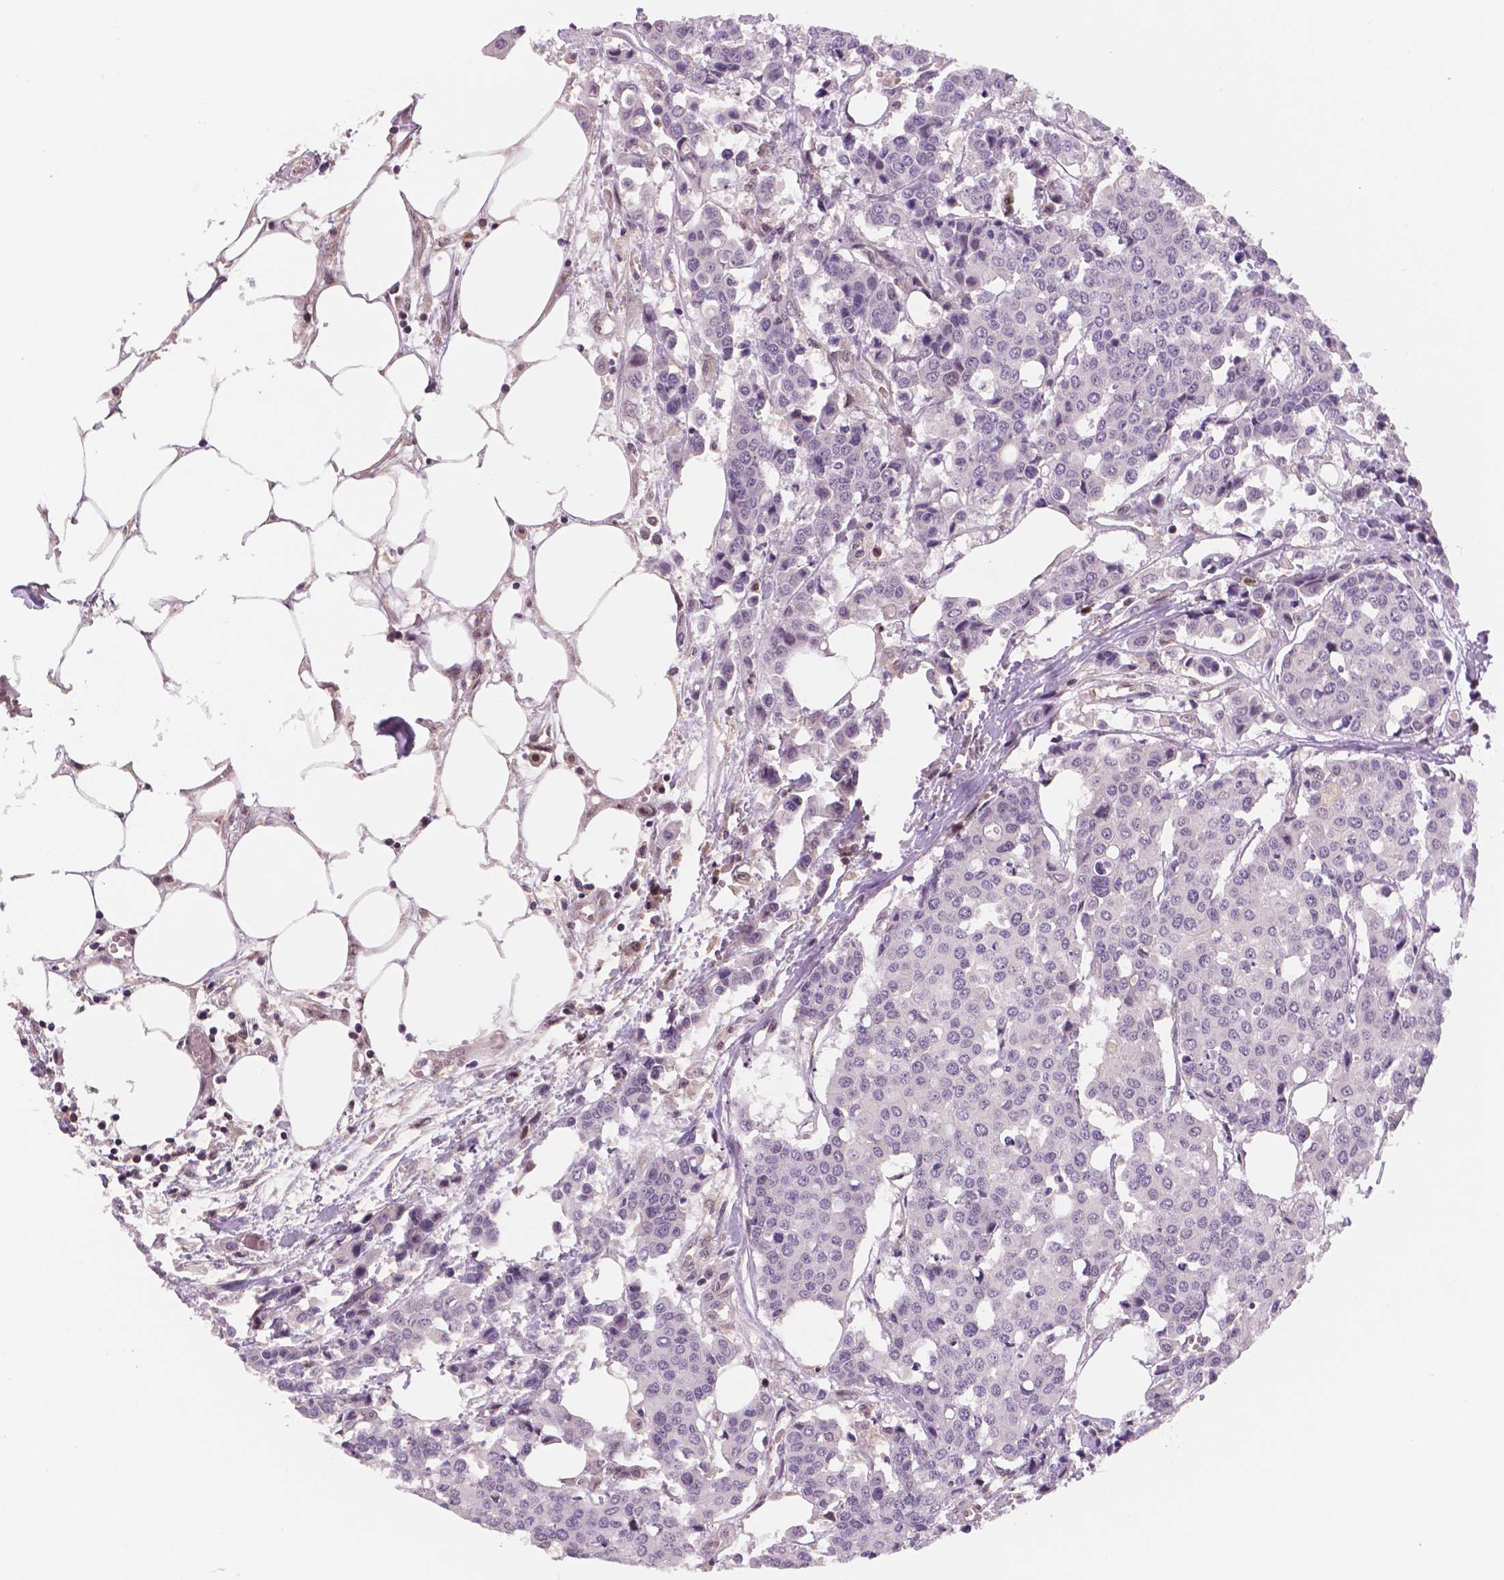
{"staining": {"intensity": "negative", "quantity": "none", "location": "none"}, "tissue": "carcinoid", "cell_type": "Tumor cells", "image_type": "cancer", "snomed": [{"axis": "morphology", "description": "Carcinoid, malignant, NOS"}, {"axis": "topography", "description": "Colon"}], "caption": "Carcinoid was stained to show a protein in brown. There is no significant staining in tumor cells. (Stains: DAB immunohistochemistry with hematoxylin counter stain, Microscopy: brightfield microscopy at high magnification).", "gene": "STAT3", "patient": {"sex": "male", "age": 81}}